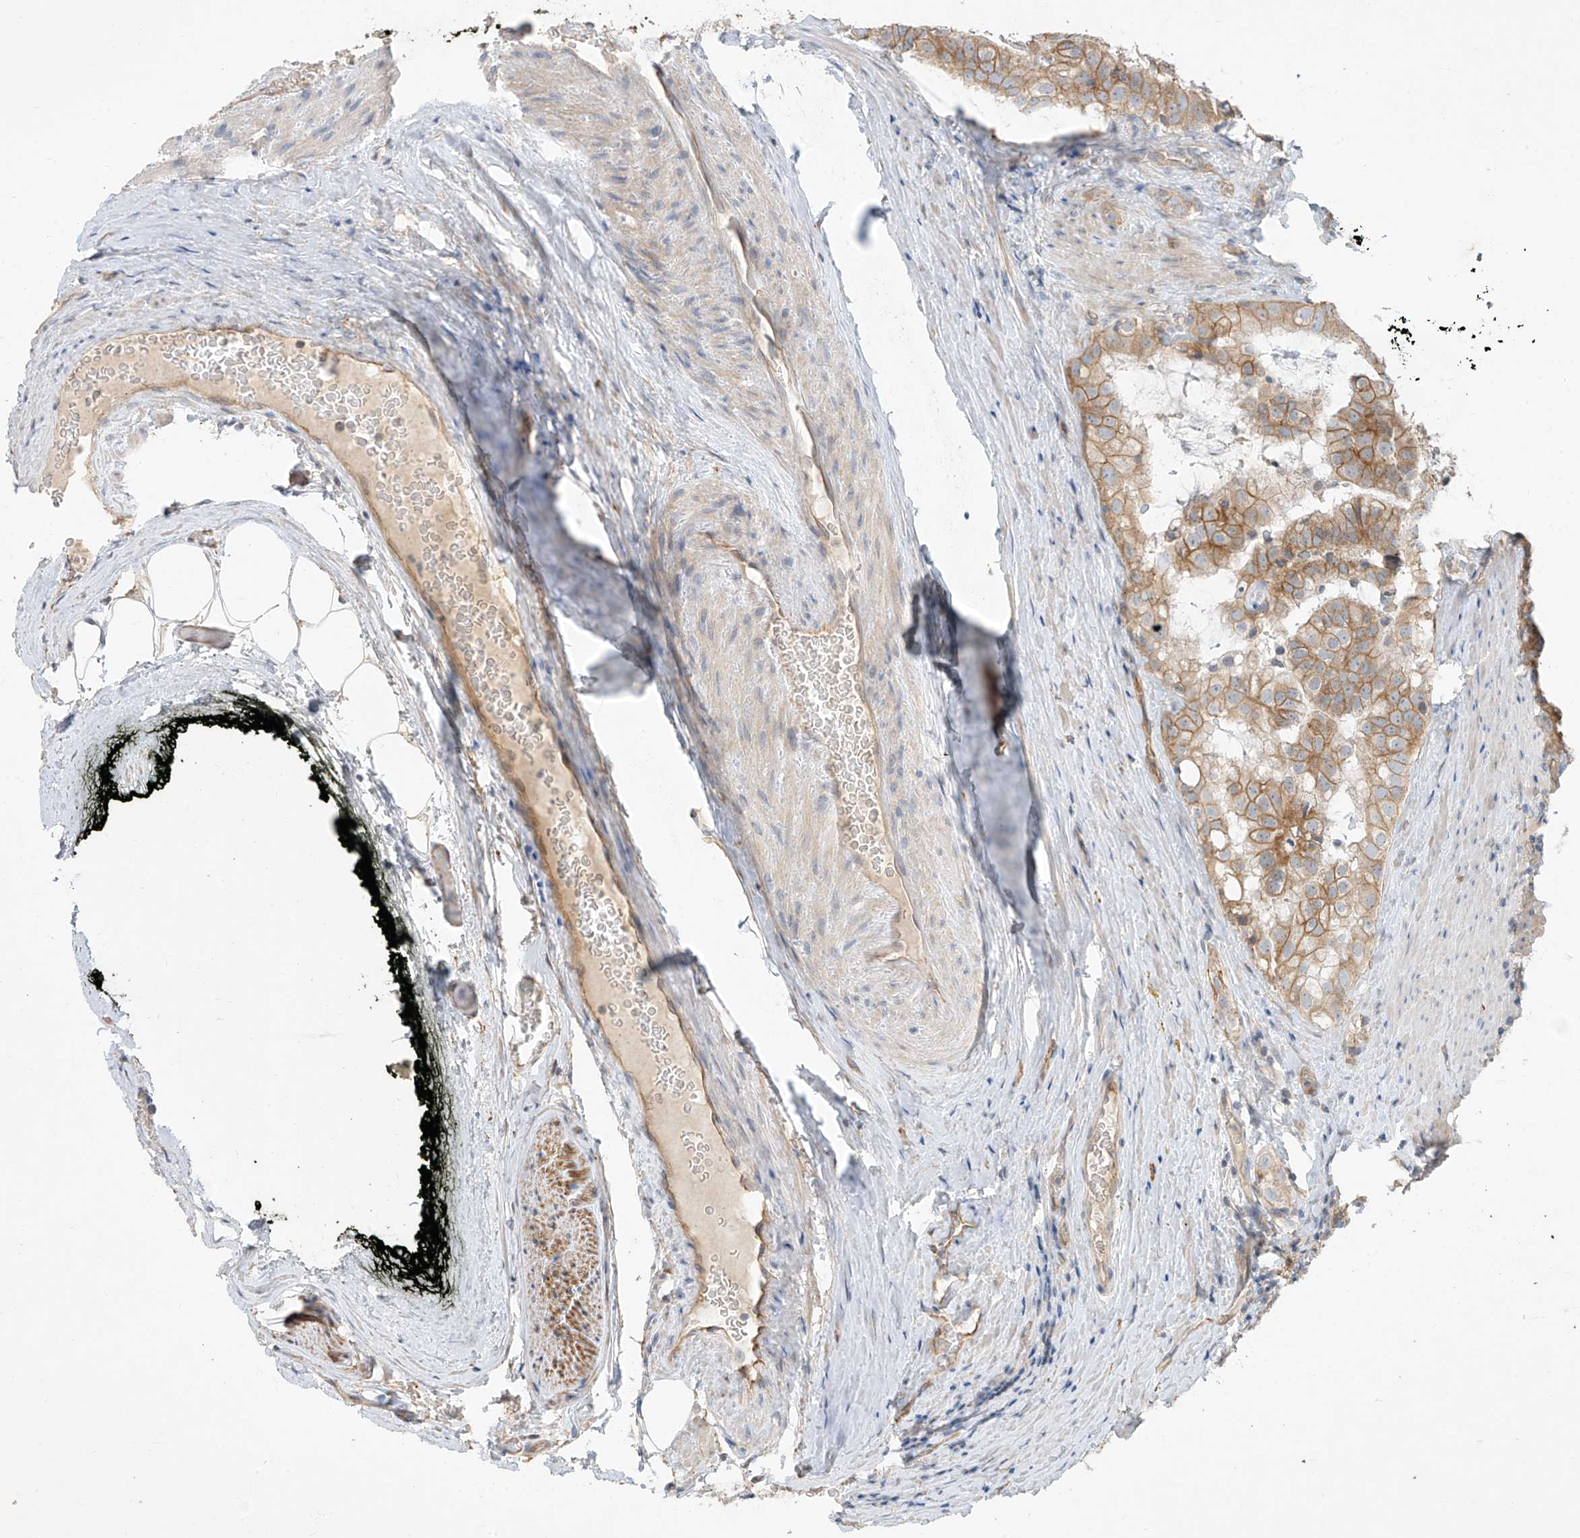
{"staining": {"intensity": "moderate", "quantity": ">75%", "location": "cytoplasmic/membranous"}, "tissue": "prostate cancer", "cell_type": "Tumor cells", "image_type": "cancer", "snomed": [{"axis": "morphology", "description": "Adenocarcinoma, High grade"}, {"axis": "topography", "description": "Prostate"}], "caption": "Immunohistochemistry (IHC) staining of prostate cancer, which displays medium levels of moderate cytoplasmic/membranous positivity in approximately >75% of tumor cells indicating moderate cytoplasmic/membranous protein staining. The staining was performed using DAB (3,3'-diaminobenzidine) (brown) for protein detection and nuclei were counterstained in hematoxylin (blue).", "gene": "EPHX4", "patient": {"sex": "male", "age": 68}}